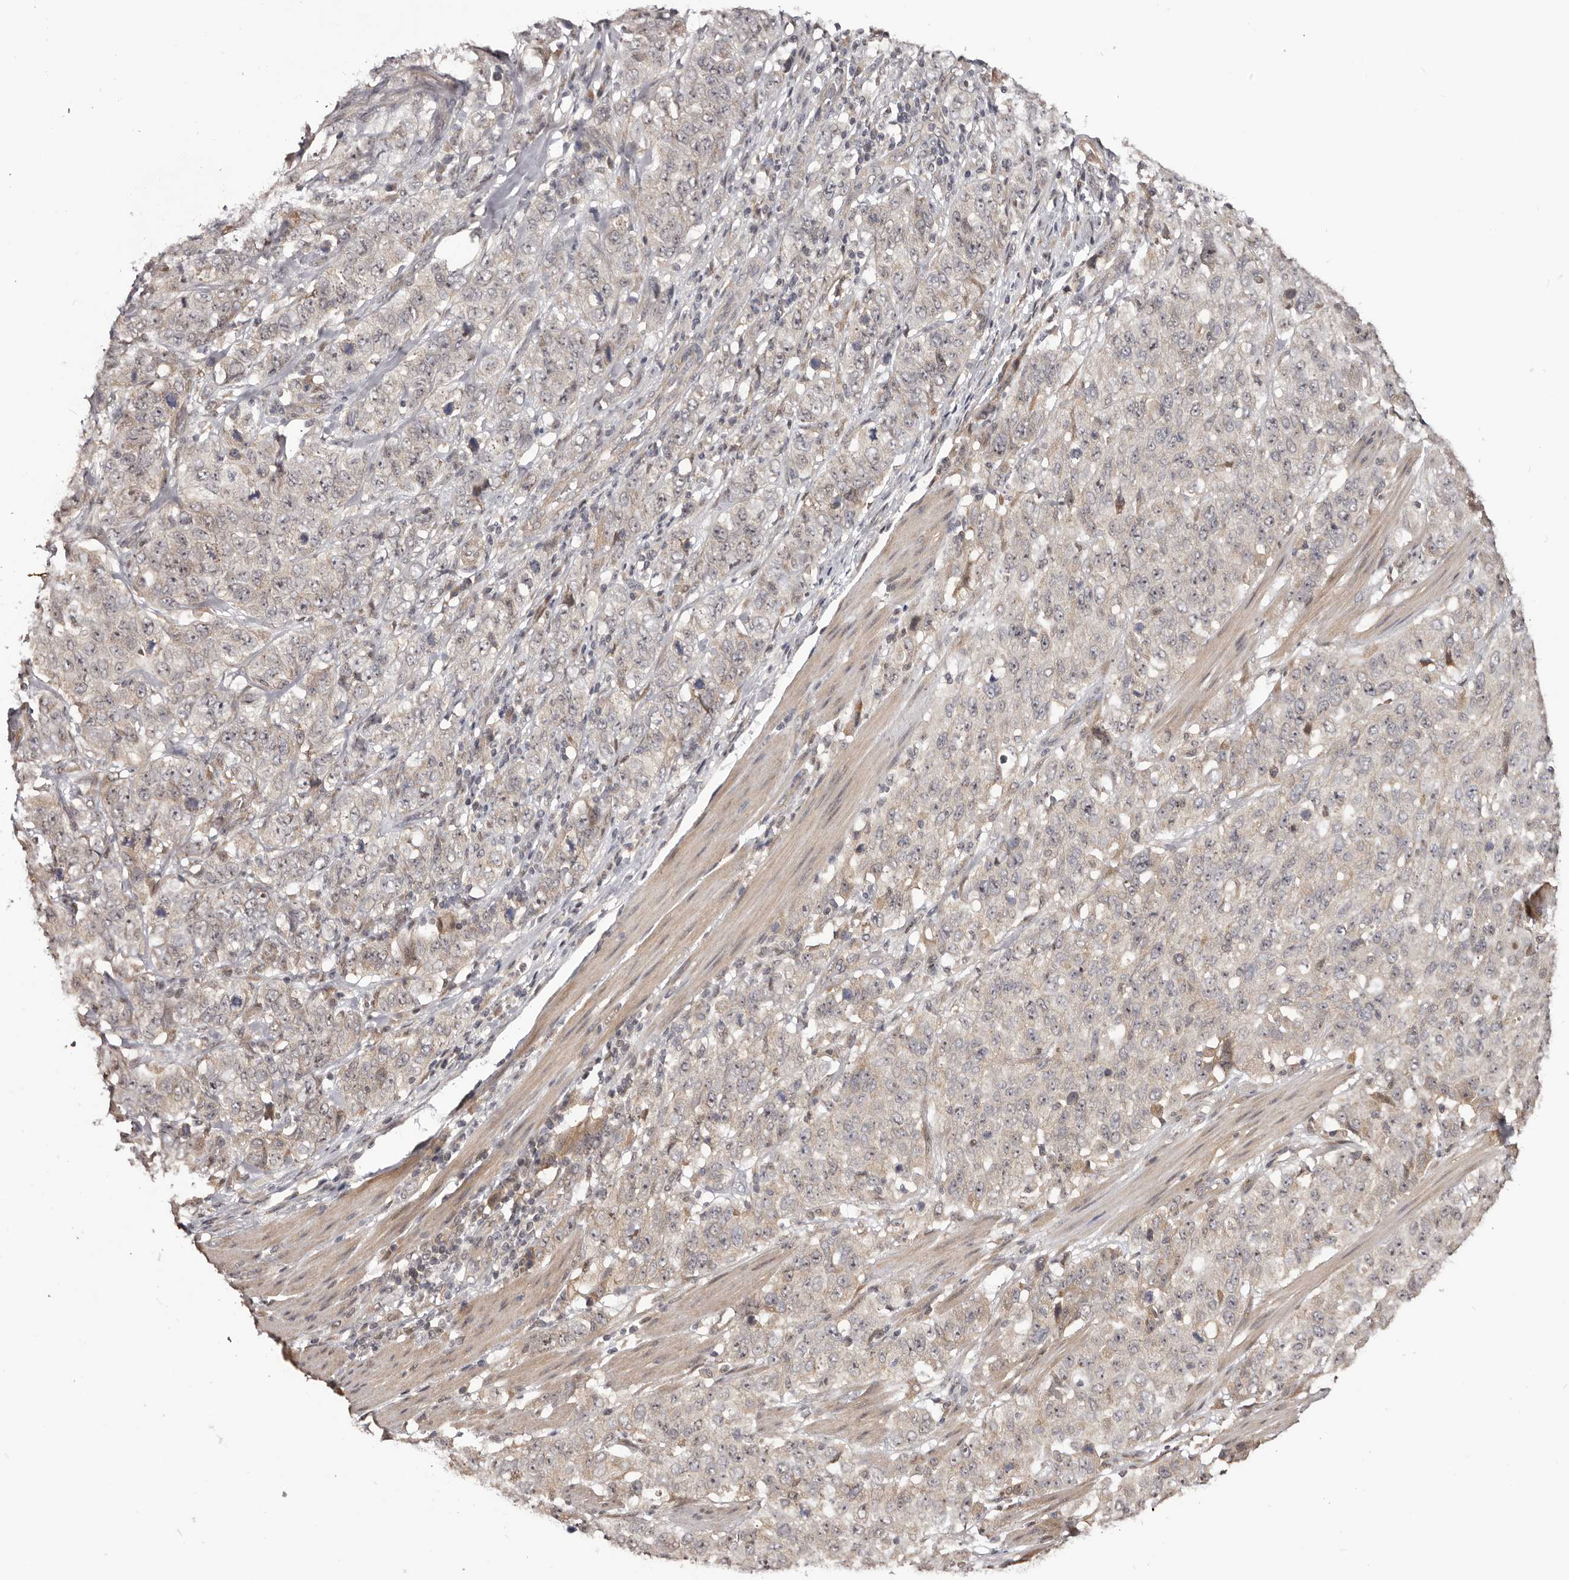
{"staining": {"intensity": "negative", "quantity": "none", "location": "none"}, "tissue": "stomach cancer", "cell_type": "Tumor cells", "image_type": "cancer", "snomed": [{"axis": "morphology", "description": "Adenocarcinoma, NOS"}, {"axis": "topography", "description": "Stomach"}], "caption": "The image exhibits no significant expression in tumor cells of stomach adenocarcinoma. (Stains: DAB immunohistochemistry with hematoxylin counter stain, Microscopy: brightfield microscopy at high magnification).", "gene": "NOL12", "patient": {"sex": "male", "age": 48}}